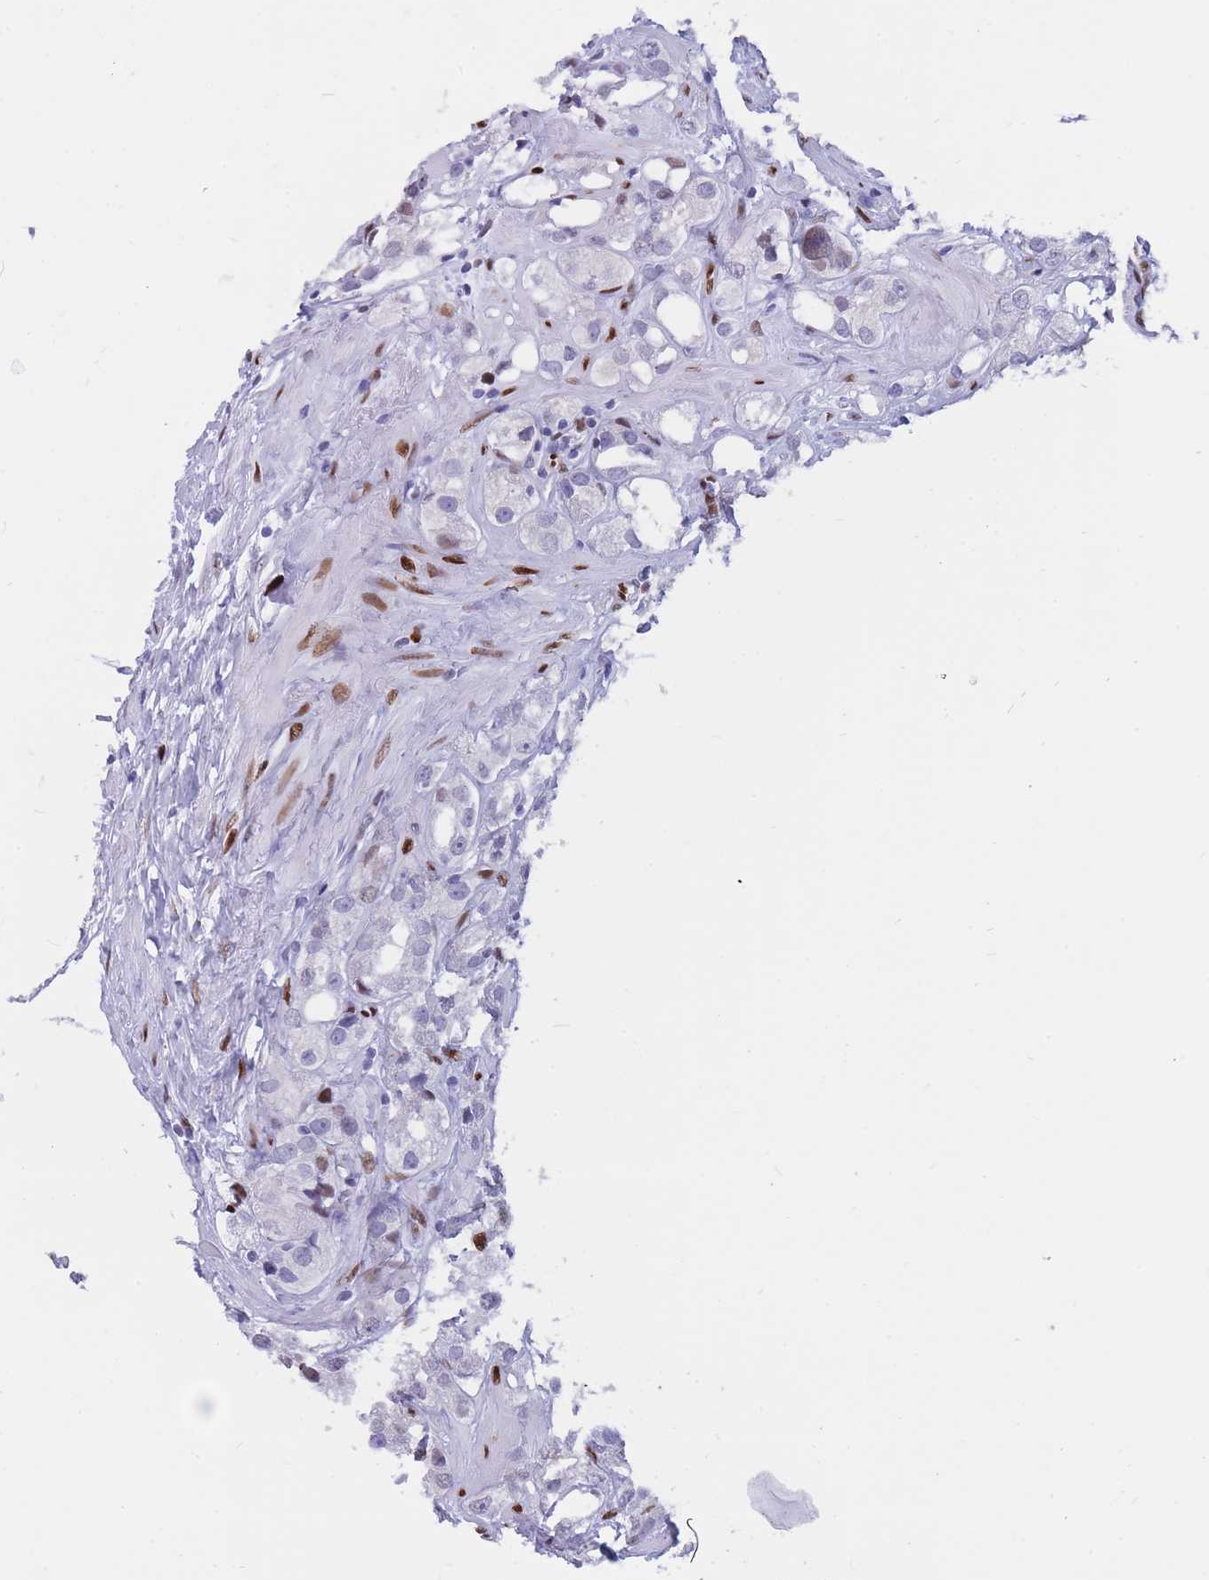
{"staining": {"intensity": "negative", "quantity": "none", "location": "none"}, "tissue": "prostate cancer", "cell_type": "Tumor cells", "image_type": "cancer", "snomed": [{"axis": "morphology", "description": "Adenocarcinoma, NOS"}, {"axis": "topography", "description": "Prostate"}], "caption": "Immunohistochemistry histopathology image of neoplastic tissue: human prostate adenocarcinoma stained with DAB (3,3'-diaminobenzidine) exhibits no significant protein staining in tumor cells.", "gene": "NASP", "patient": {"sex": "male", "age": 79}}